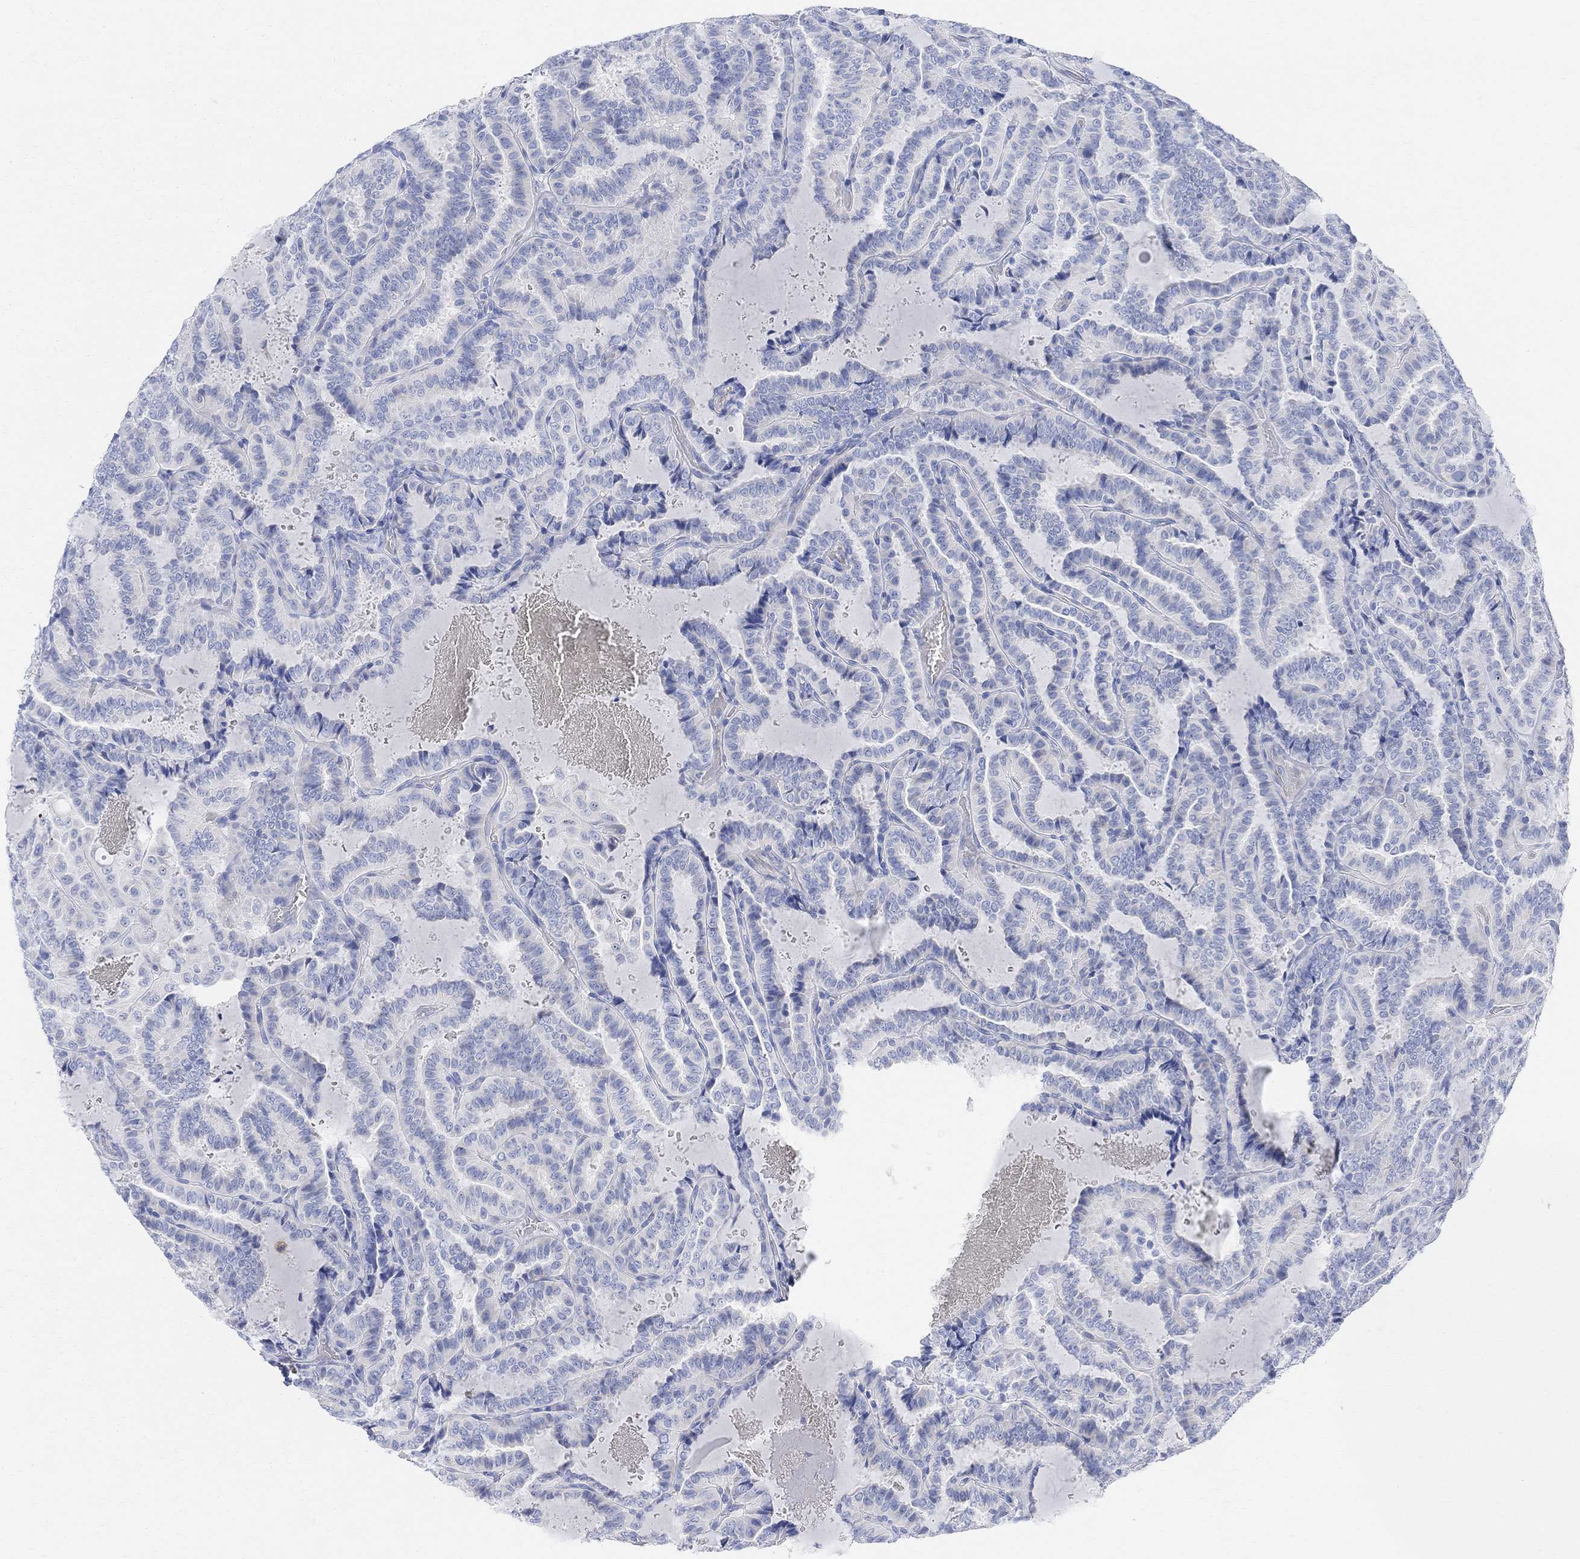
{"staining": {"intensity": "negative", "quantity": "none", "location": "none"}, "tissue": "thyroid cancer", "cell_type": "Tumor cells", "image_type": "cancer", "snomed": [{"axis": "morphology", "description": "Papillary adenocarcinoma, NOS"}, {"axis": "topography", "description": "Thyroid gland"}], "caption": "An immunohistochemistry histopathology image of thyroid cancer (papillary adenocarcinoma) is shown. There is no staining in tumor cells of thyroid cancer (papillary adenocarcinoma).", "gene": "RETNLB", "patient": {"sex": "female", "age": 39}}